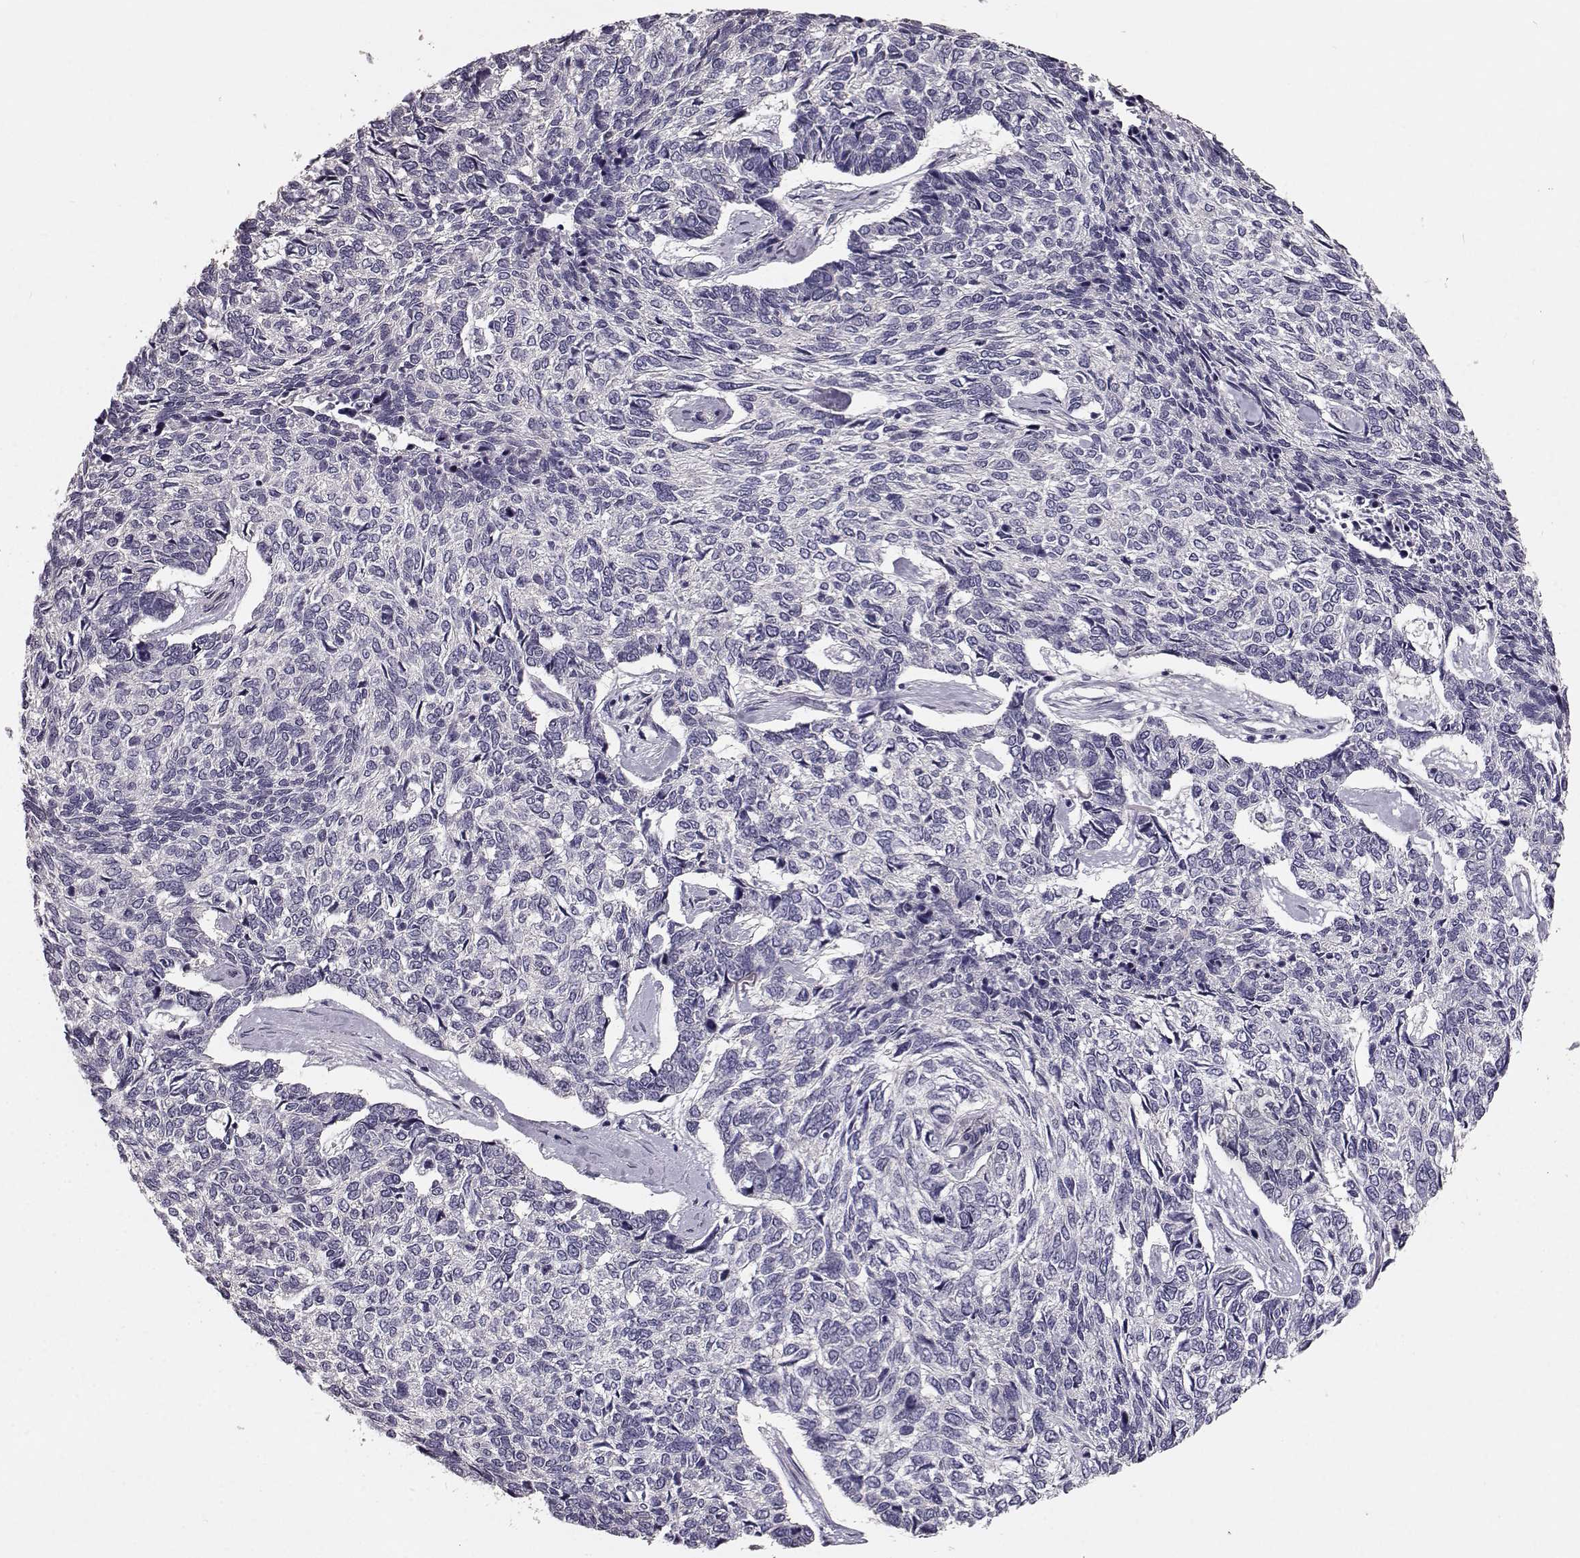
{"staining": {"intensity": "negative", "quantity": "none", "location": "none"}, "tissue": "skin cancer", "cell_type": "Tumor cells", "image_type": "cancer", "snomed": [{"axis": "morphology", "description": "Basal cell carcinoma"}, {"axis": "topography", "description": "Skin"}], "caption": "IHC histopathology image of neoplastic tissue: skin cancer stained with DAB (3,3'-diaminobenzidine) shows no significant protein expression in tumor cells.", "gene": "GPR50", "patient": {"sex": "female", "age": 65}}